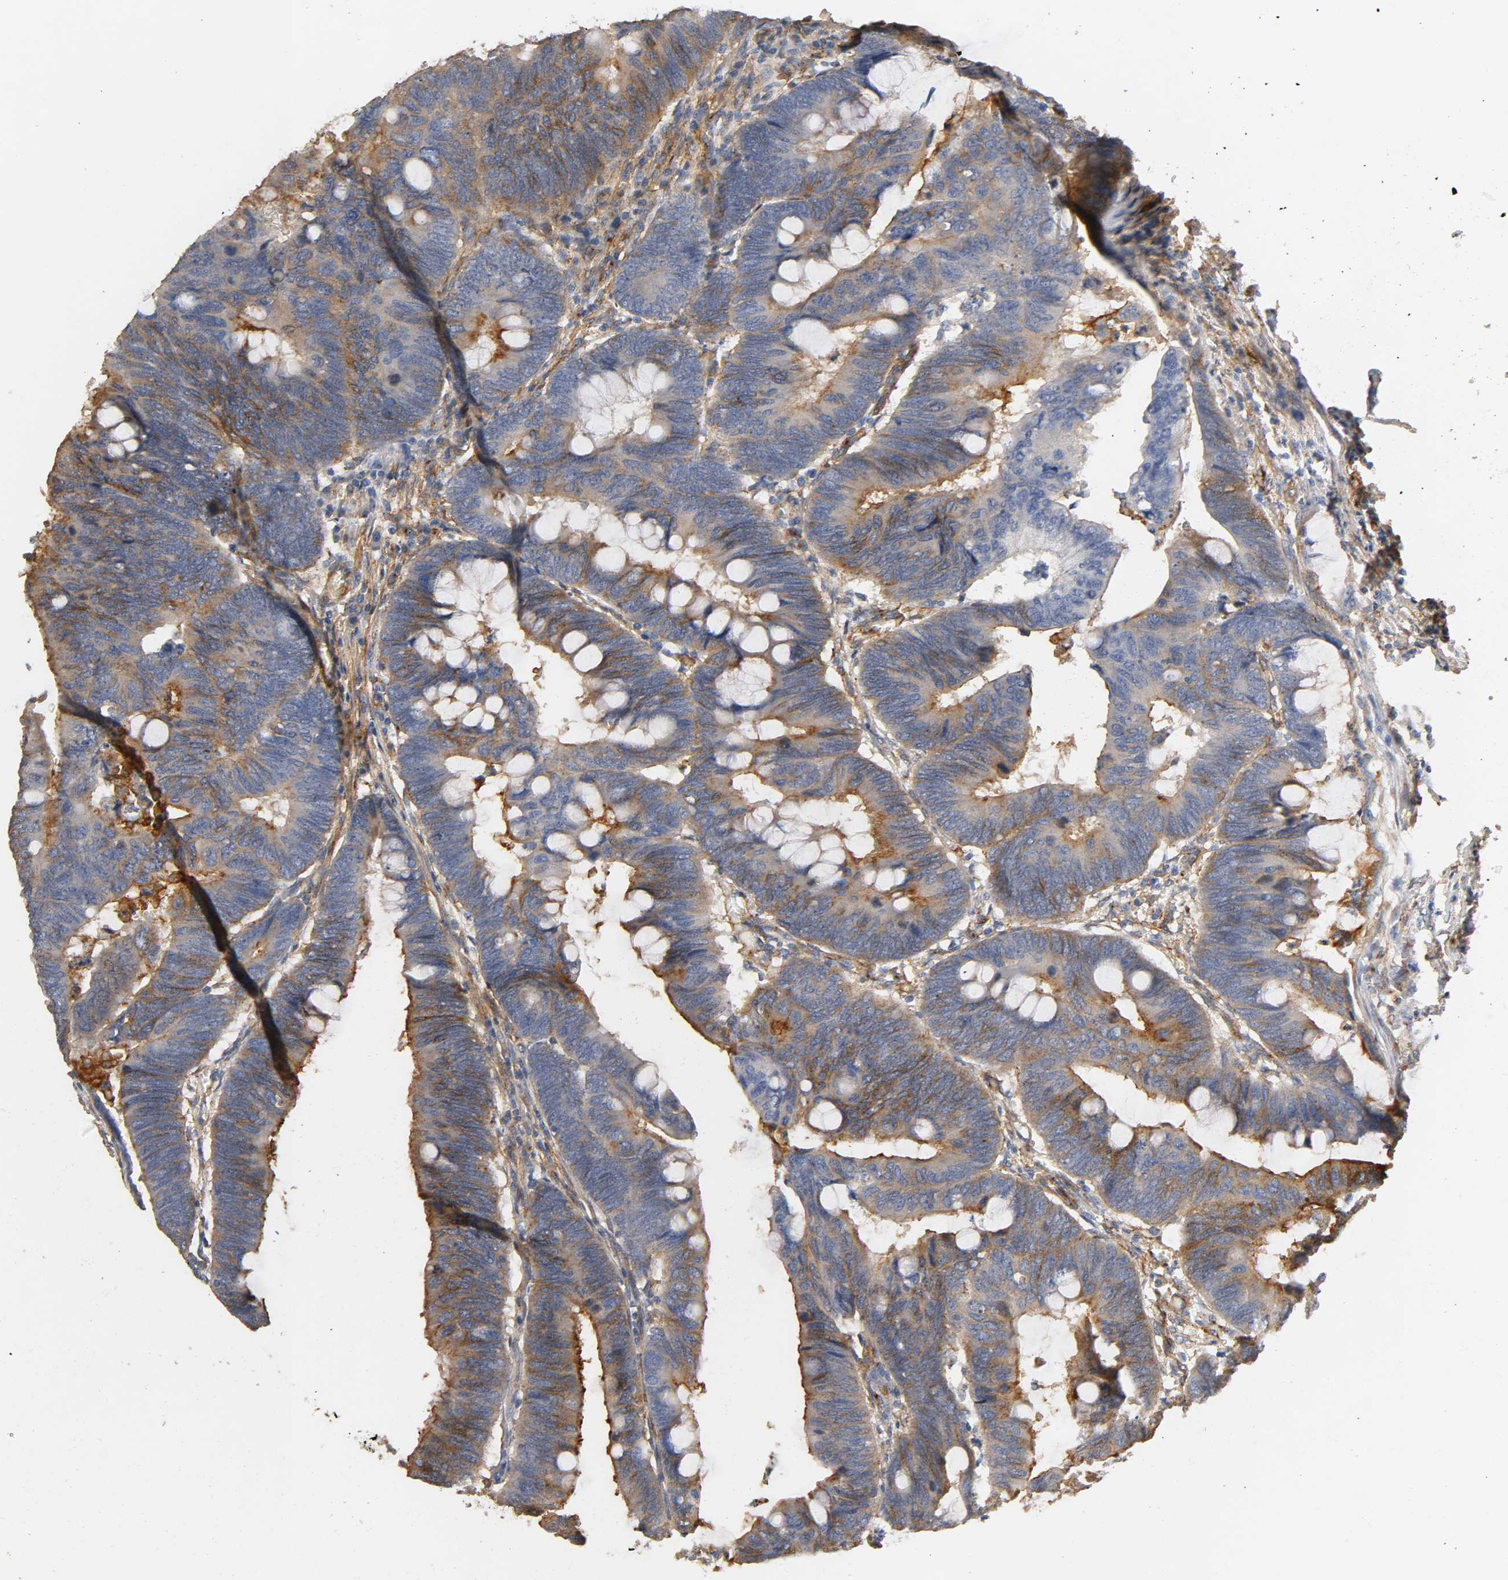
{"staining": {"intensity": "strong", "quantity": "25%-75%", "location": "cytoplasmic/membranous"}, "tissue": "colorectal cancer", "cell_type": "Tumor cells", "image_type": "cancer", "snomed": [{"axis": "morphology", "description": "Normal tissue, NOS"}, {"axis": "morphology", "description": "Adenocarcinoma, NOS"}, {"axis": "topography", "description": "Rectum"}, {"axis": "topography", "description": "Peripheral nerve tissue"}], "caption": "Immunohistochemical staining of human colorectal adenocarcinoma shows high levels of strong cytoplasmic/membranous protein positivity in approximately 25%-75% of tumor cells.", "gene": "IFITM3", "patient": {"sex": "male", "age": 92}}